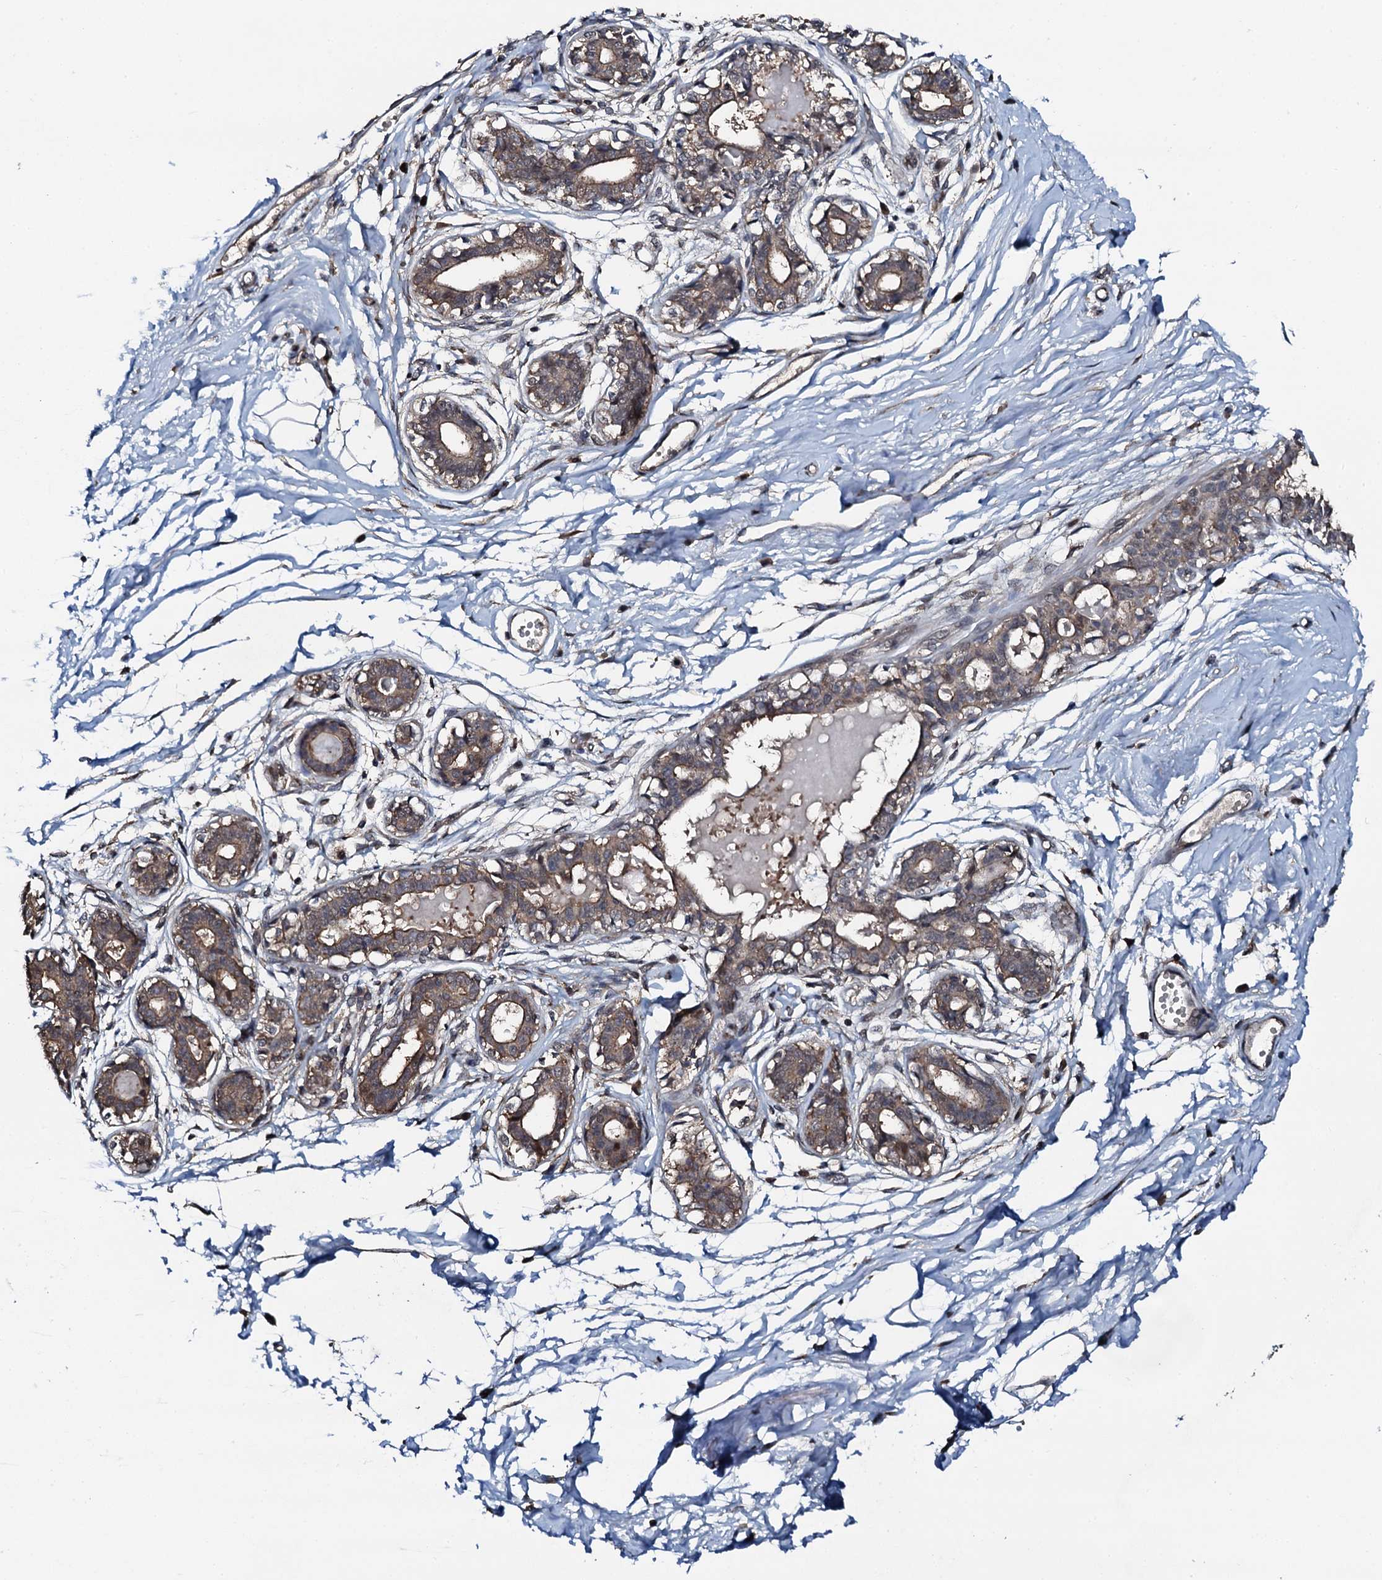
{"staining": {"intensity": "negative", "quantity": "none", "location": "none"}, "tissue": "breast", "cell_type": "Adipocytes", "image_type": "normal", "snomed": [{"axis": "morphology", "description": "Normal tissue, NOS"}, {"axis": "topography", "description": "Breast"}], "caption": "Immunohistochemistry (IHC) image of unremarkable breast: human breast stained with DAB (3,3'-diaminobenzidine) demonstrates no significant protein expression in adipocytes.", "gene": "FLYWCH1", "patient": {"sex": "female", "age": 45}}